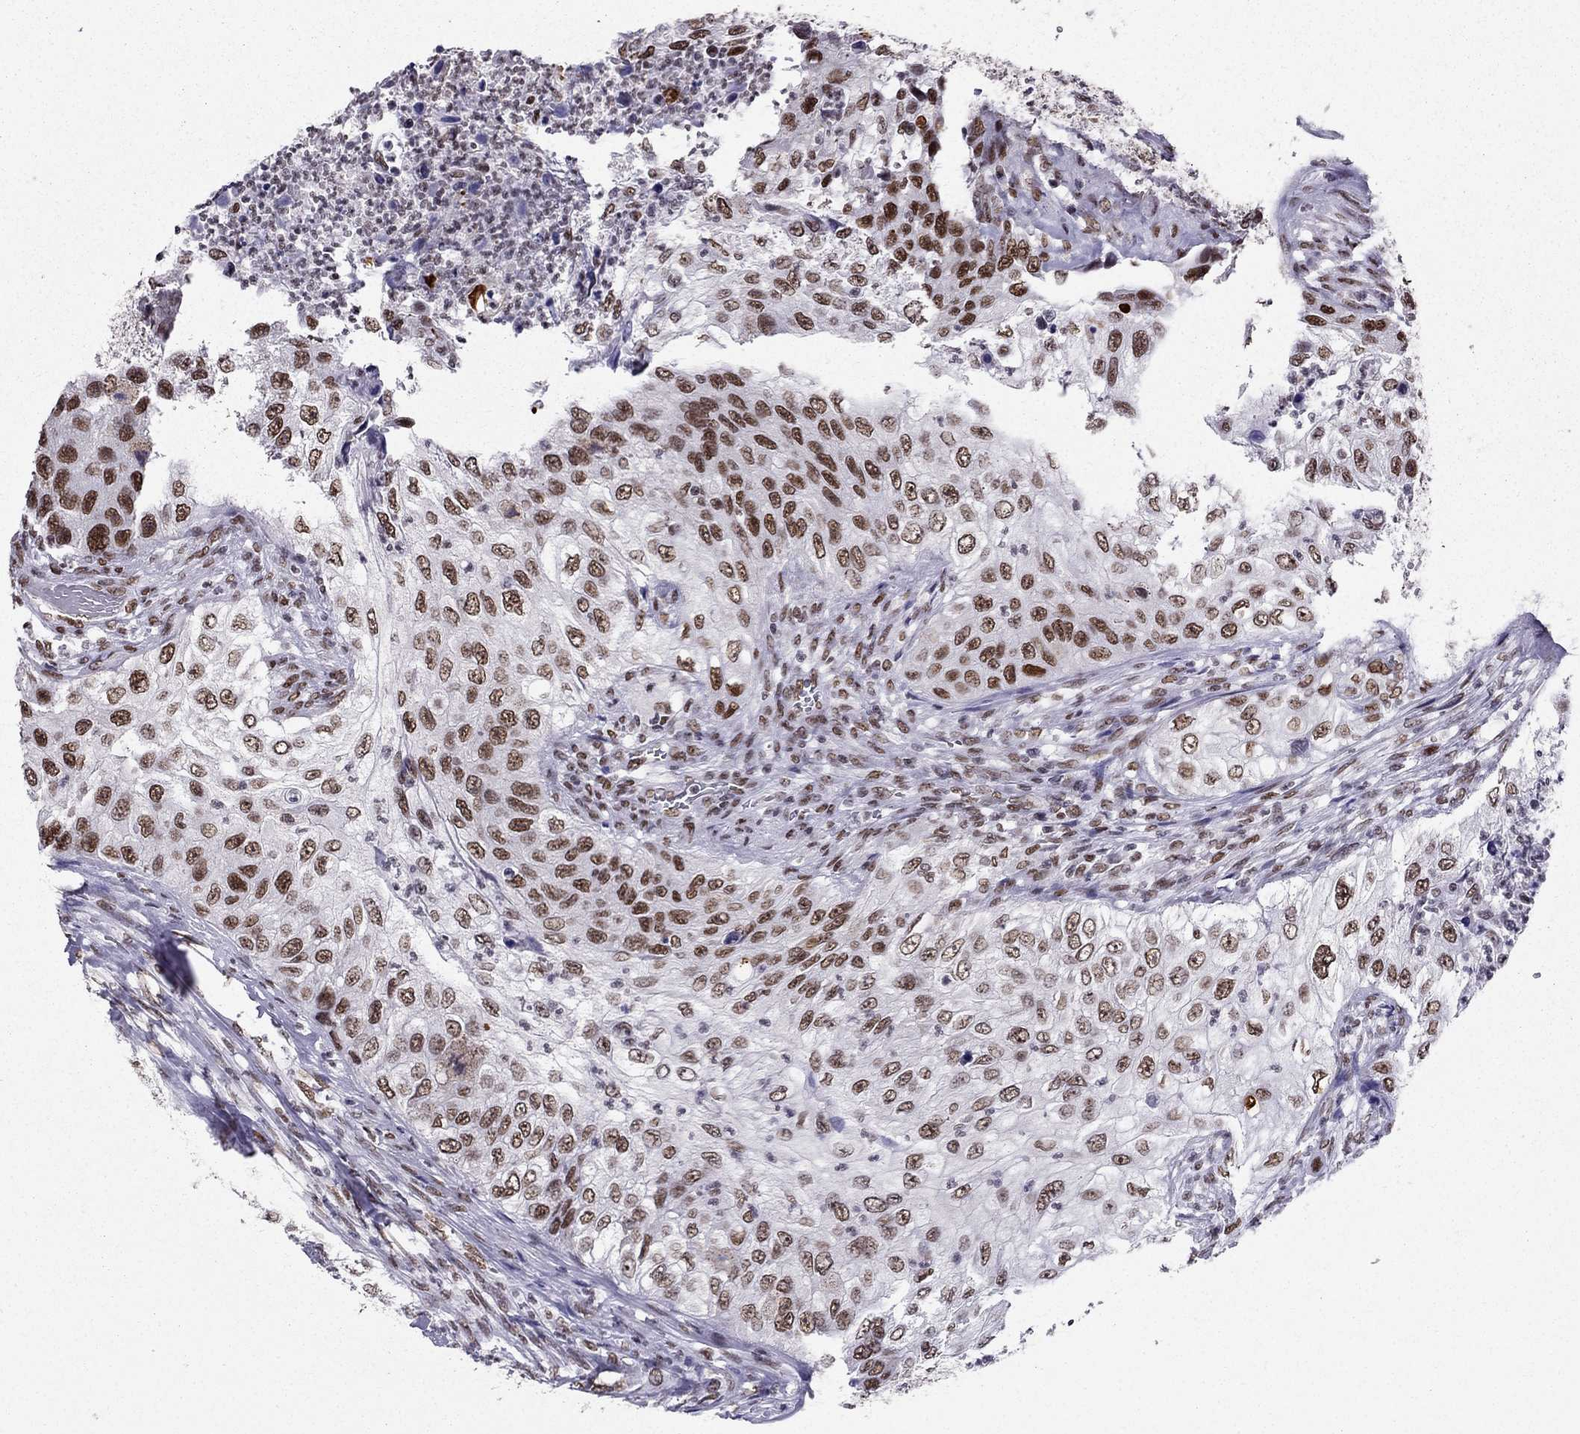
{"staining": {"intensity": "strong", "quantity": "25%-75%", "location": "nuclear"}, "tissue": "urothelial cancer", "cell_type": "Tumor cells", "image_type": "cancer", "snomed": [{"axis": "morphology", "description": "Urothelial carcinoma, High grade"}, {"axis": "topography", "description": "Urinary bladder"}], "caption": "A photomicrograph of human urothelial carcinoma (high-grade) stained for a protein displays strong nuclear brown staining in tumor cells.", "gene": "ZNF420", "patient": {"sex": "female", "age": 60}}